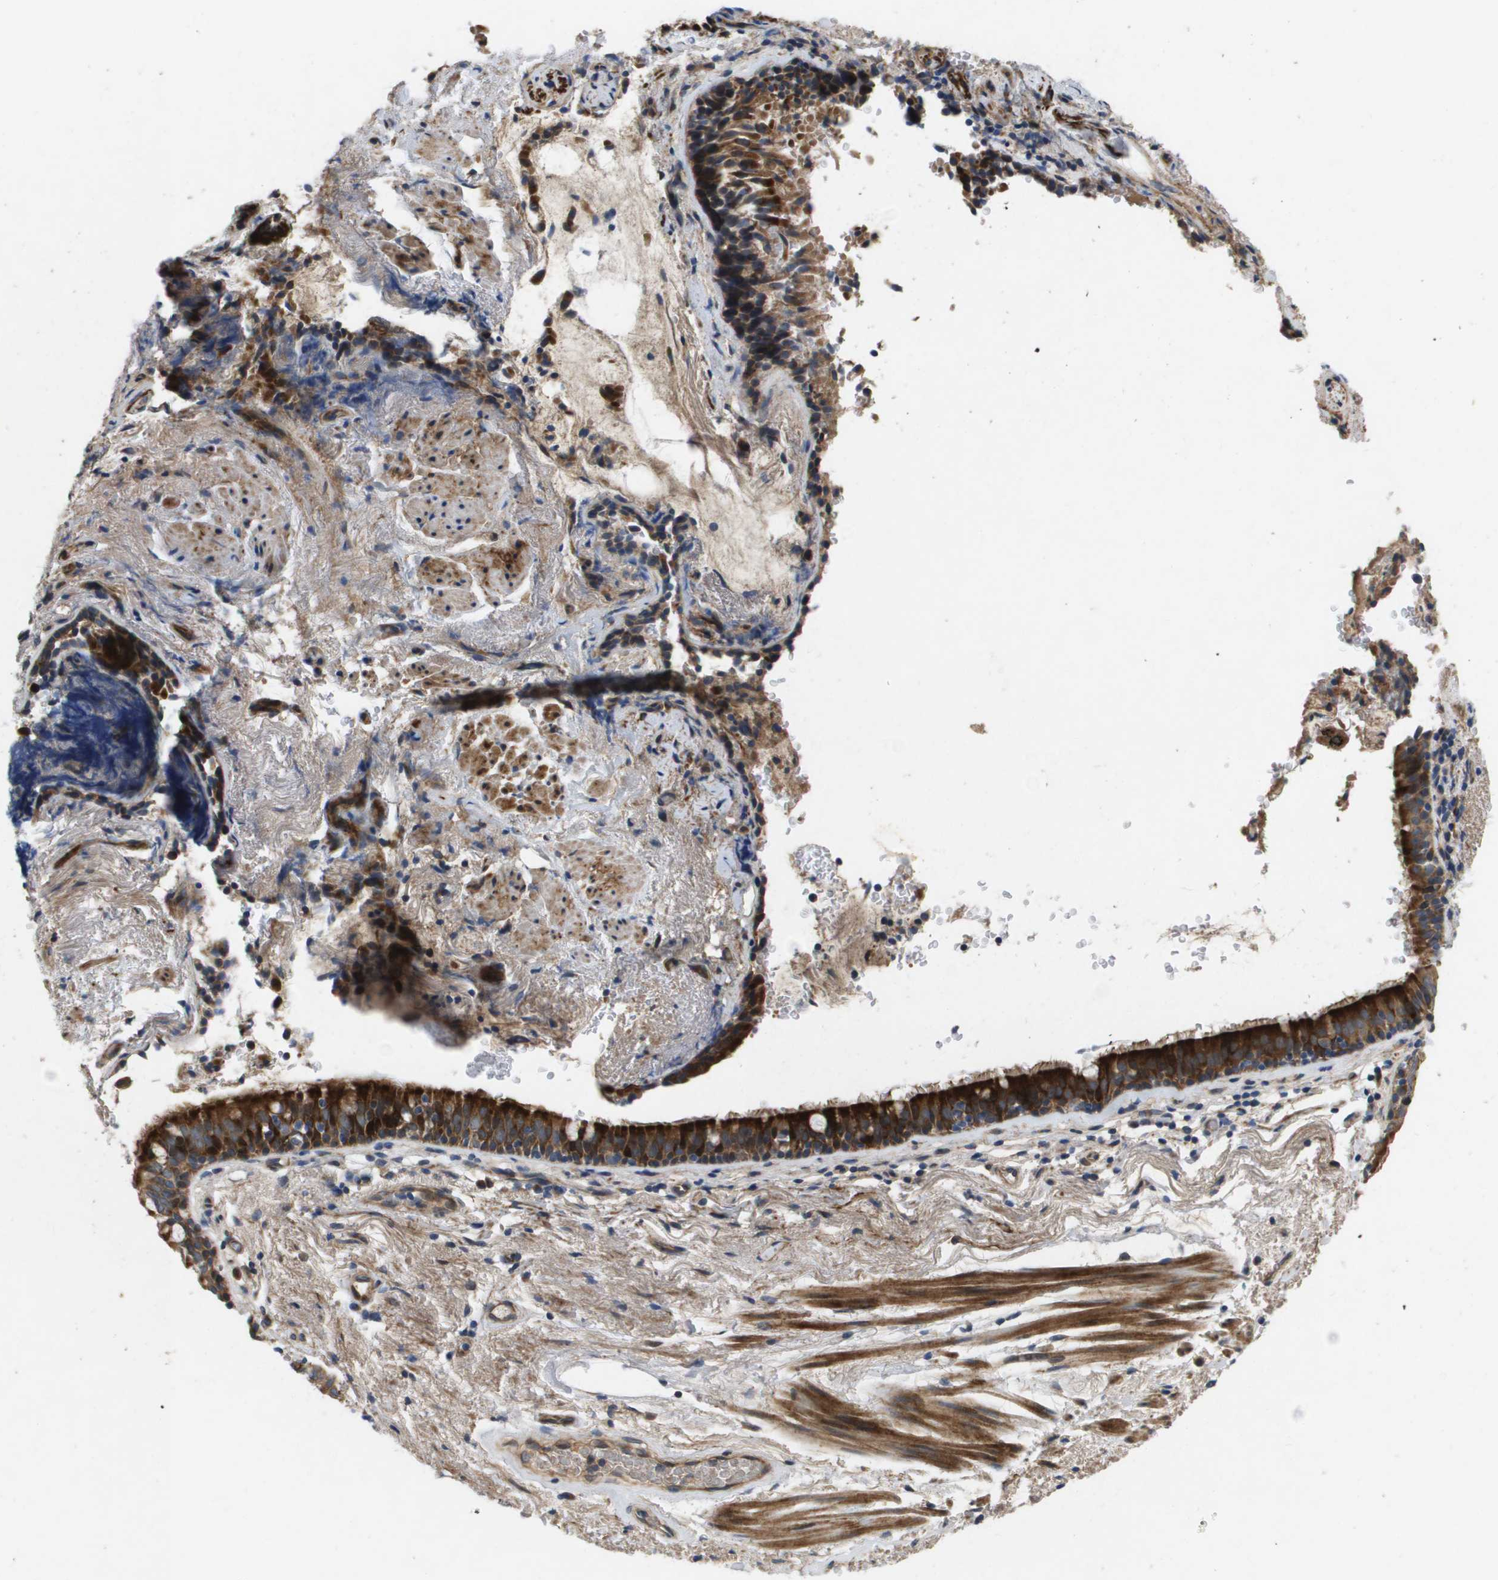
{"staining": {"intensity": "strong", "quantity": ">75%", "location": "cytoplasmic/membranous"}, "tissue": "bronchus", "cell_type": "Respiratory epithelial cells", "image_type": "normal", "snomed": [{"axis": "morphology", "description": "Normal tissue, NOS"}, {"axis": "morphology", "description": "Inflammation, NOS"}, {"axis": "topography", "description": "Cartilage tissue"}, {"axis": "topography", "description": "Bronchus"}], "caption": "About >75% of respiratory epithelial cells in benign bronchus show strong cytoplasmic/membranous protein staining as visualized by brown immunohistochemical staining.", "gene": "ENTPD2", "patient": {"sex": "male", "age": 77}}